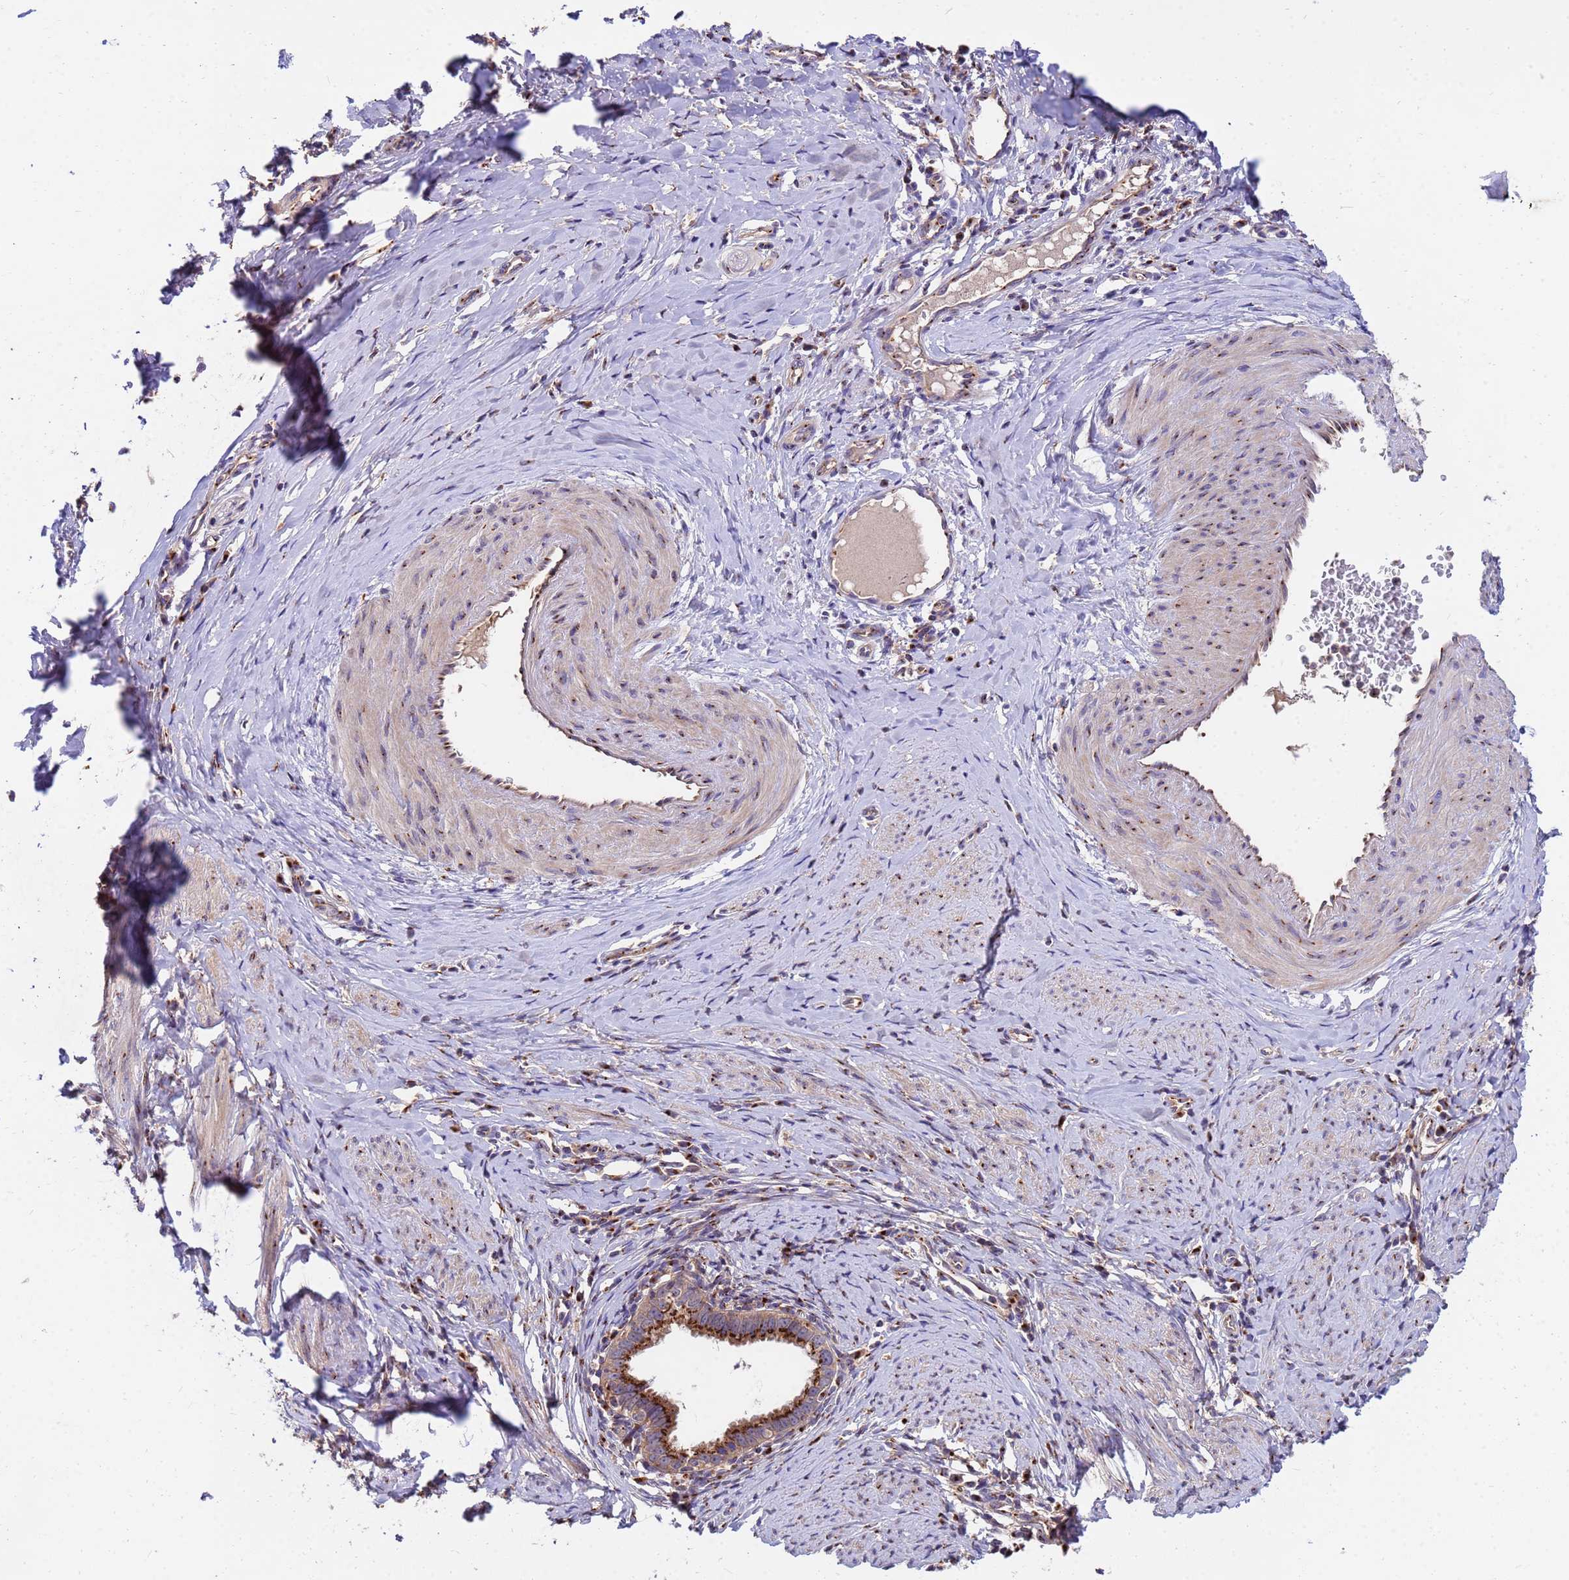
{"staining": {"intensity": "strong", "quantity": ">75%", "location": "cytoplasmic/membranous"}, "tissue": "cervical cancer", "cell_type": "Tumor cells", "image_type": "cancer", "snomed": [{"axis": "morphology", "description": "Adenocarcinoma, NOS"}, {"axis": "topography", "description": "Cervix"}], "caption": "Immunohistochemical staining of adenocarcinoma (cervical) exhibits high levels of strong cytoplasmic/membranous protein staining in approximately >75% of tumor cells. The staining was performed using DAB (3,3'-diaminobenzidine), with brown indicating positive protein expression. Nuclei are stained blue with hematoxylin.", "gene": "HPS3", "patient": {"sex": "female", "age": 36}}